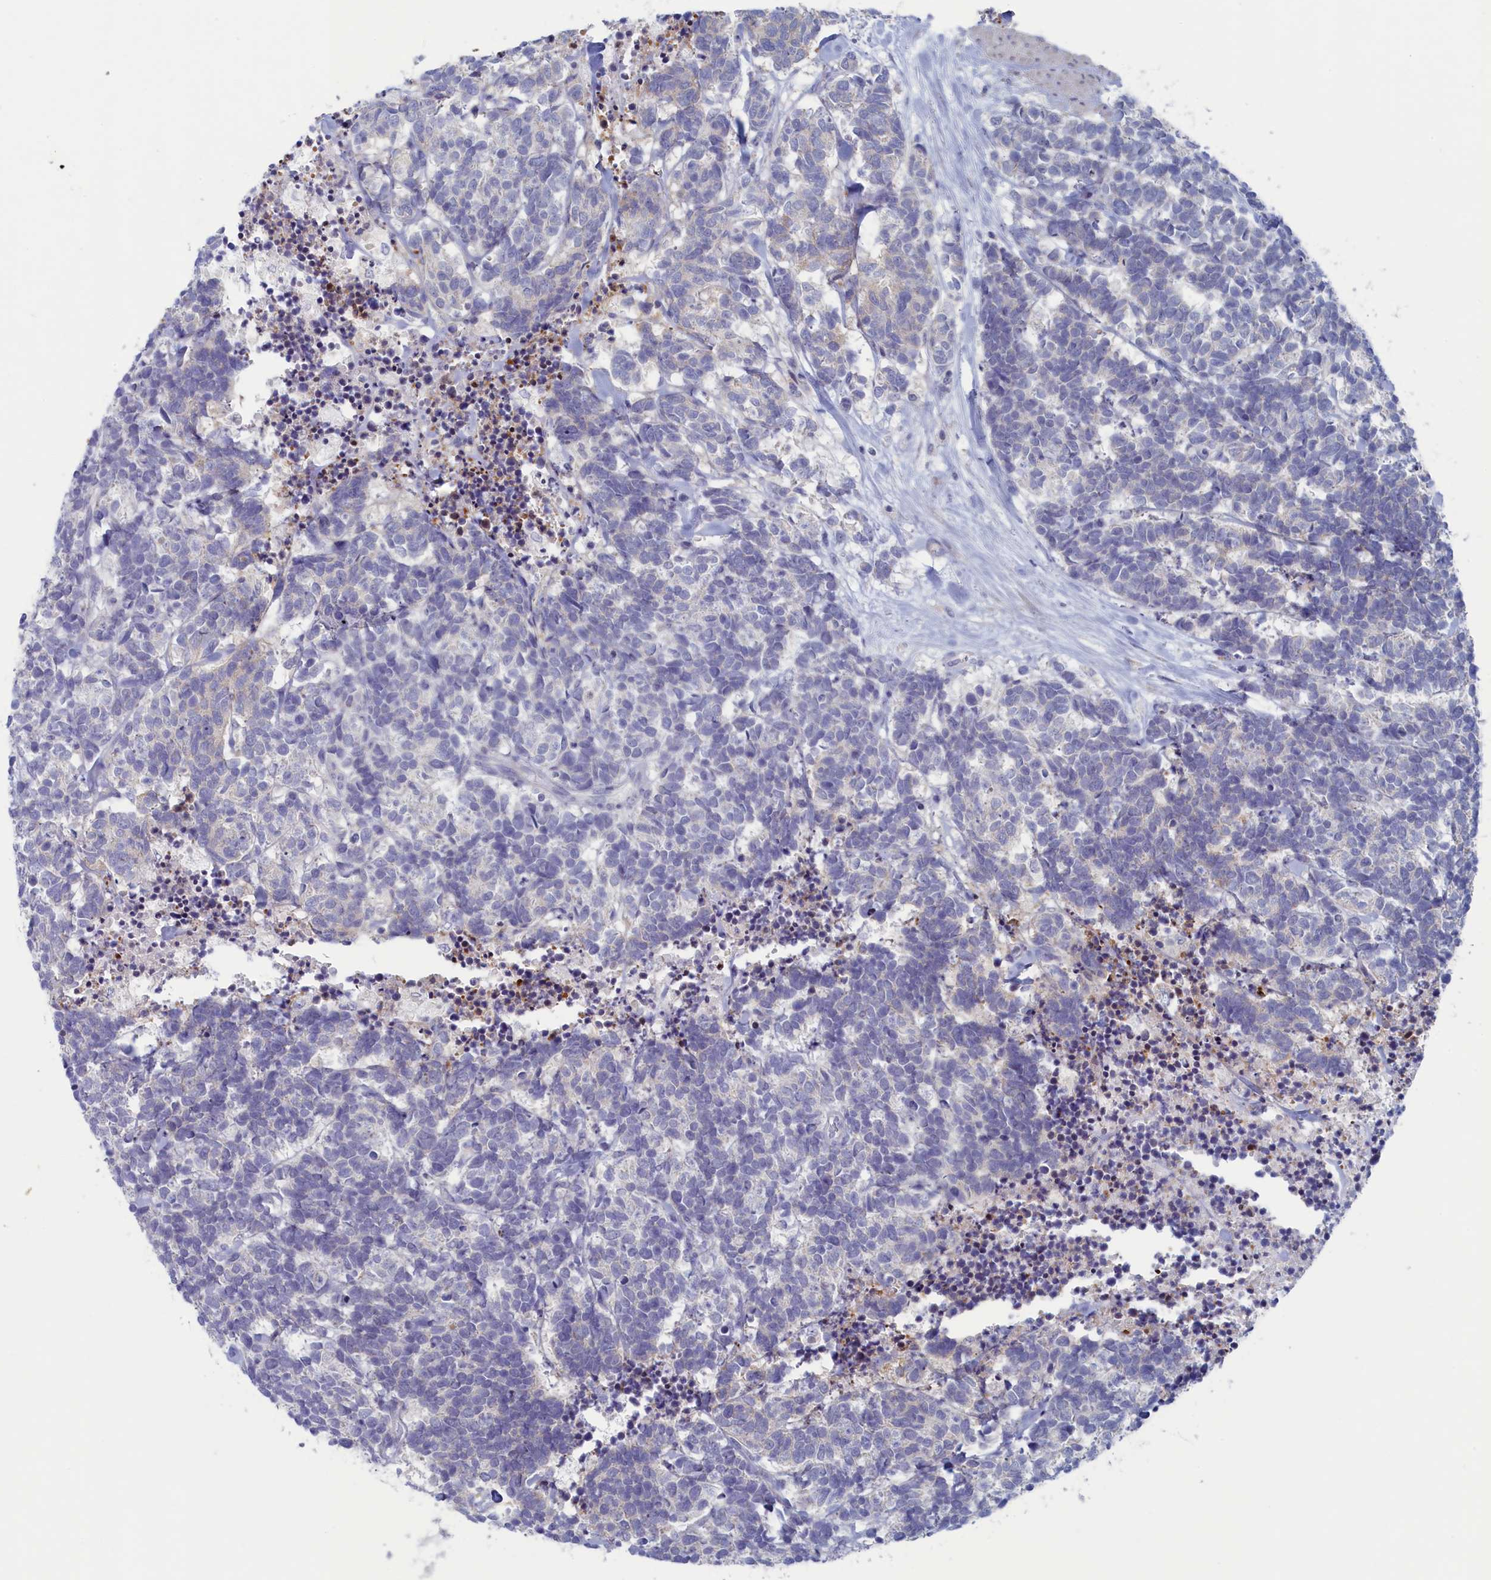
{"staining": {"intensity": "negative", "quantity": "none", "location": "none"}, "tissue": "carcinoid", "cell_type": "Tumor cells", "image_type": "cancer", "snomed": [{"axis": "morphology", "description": "Carcinoma, NOS"}, {"axis": "morphology", "description": "Carcinoid, malignant, NOS"}, {"axis": "topography", "description": "Urinary bladder"}], "caption": "A photomicrograph of carcinoid stained for a protein reveals no brown staining in tumor cells.", "gene": "WDR76", "patient": {"sex": "male", "age": 57}}